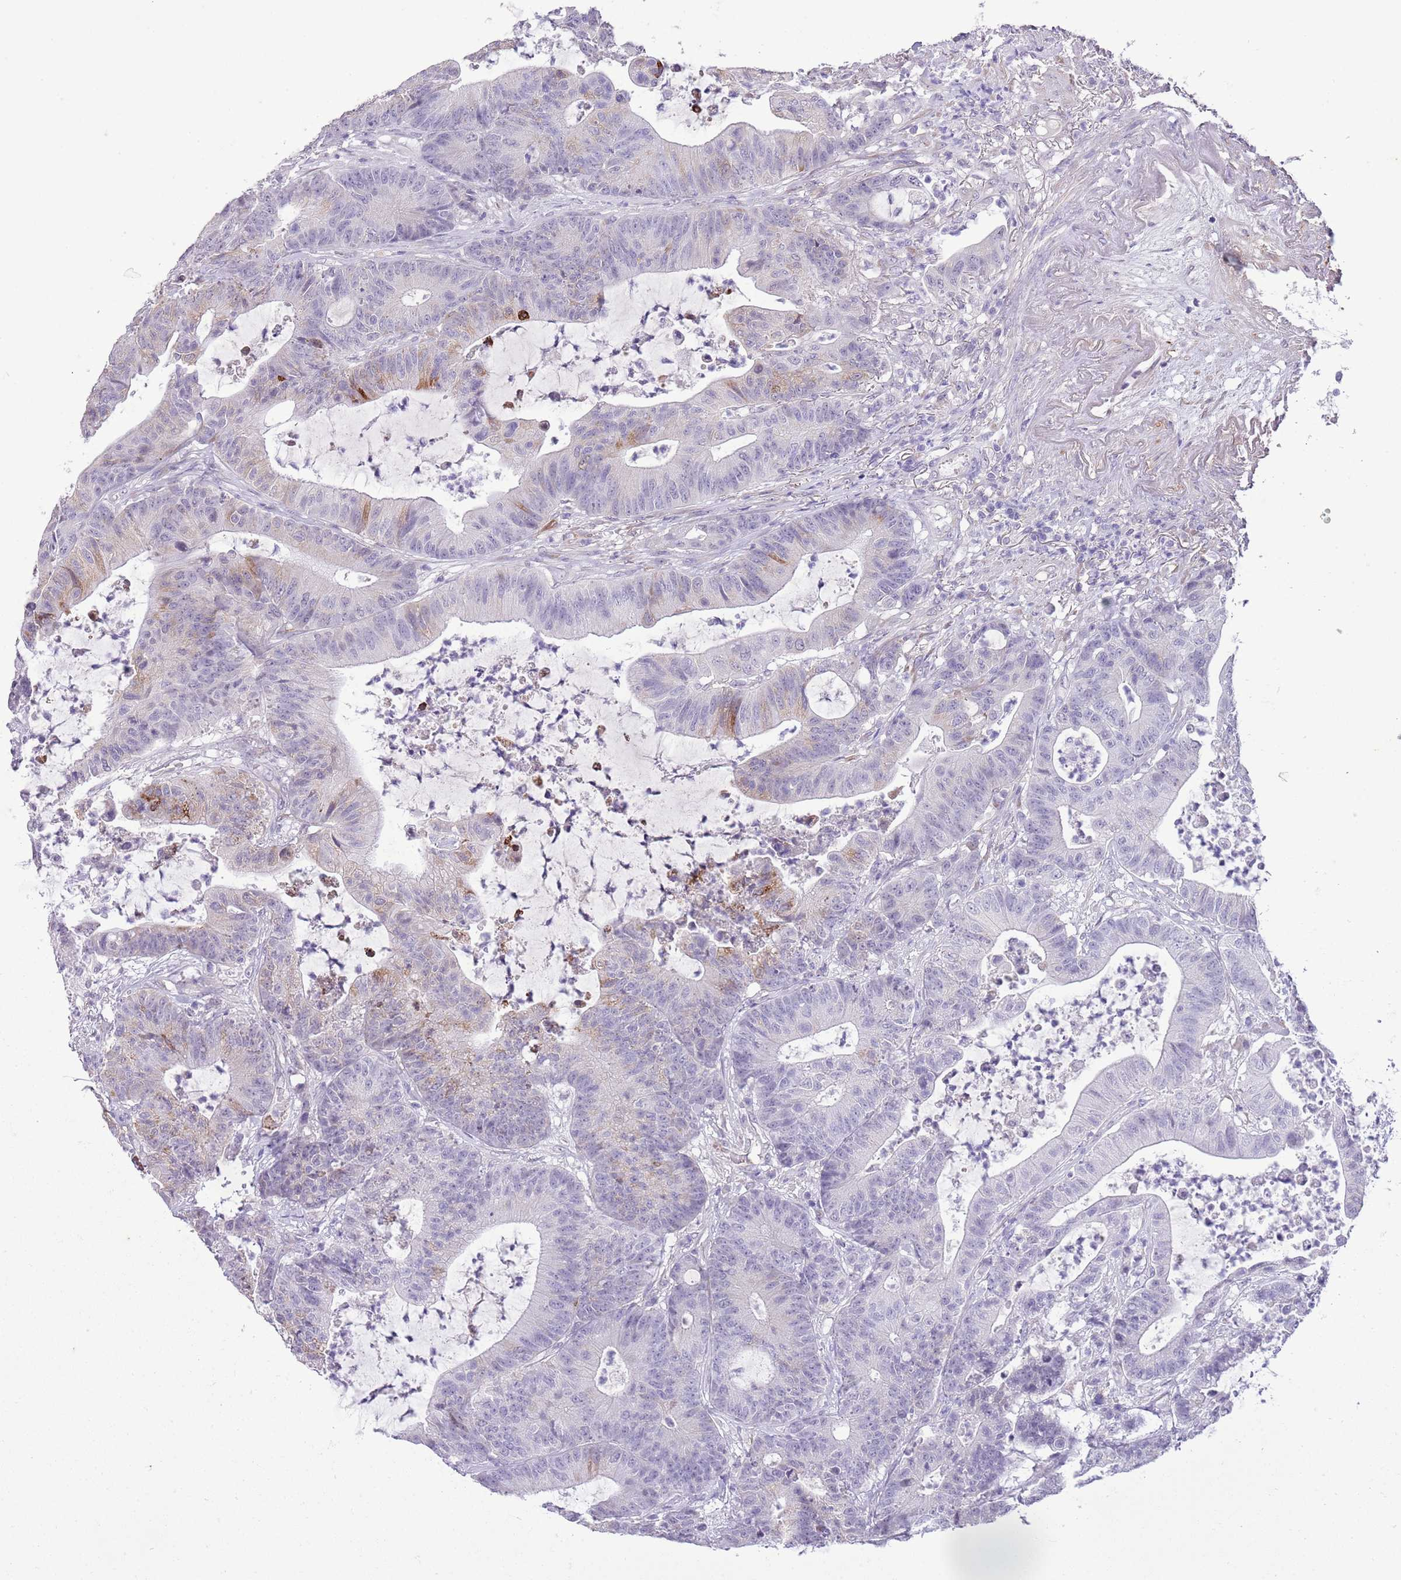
{"staining": {"intensity": "moderate", "quantity": "<25%", "location": "cytoplasmic/membranous"}, "tissue": "colorectal cancer", "cell_type": "Tumor cells", "image_type": "cancer", "snomed": [{"axis": "morphology", "description": "Adenocarcinoma, NOS"}, {"axis": "topography", "description": "Colon"}], "caption": "Adenocarcinoma (colorectal) stained with immunohistochemistry reveals moderate cytoplasmic/membranous positivity in approximately <25% of tumor cells. Using DAB (3,3'-diaminobenzidine) (brown) and hematoxylin (blue) stains, captured at high magnification using brightfield microscopy.", "gene": "MIDN", "patient": {"sex": "female", "age": 84}}